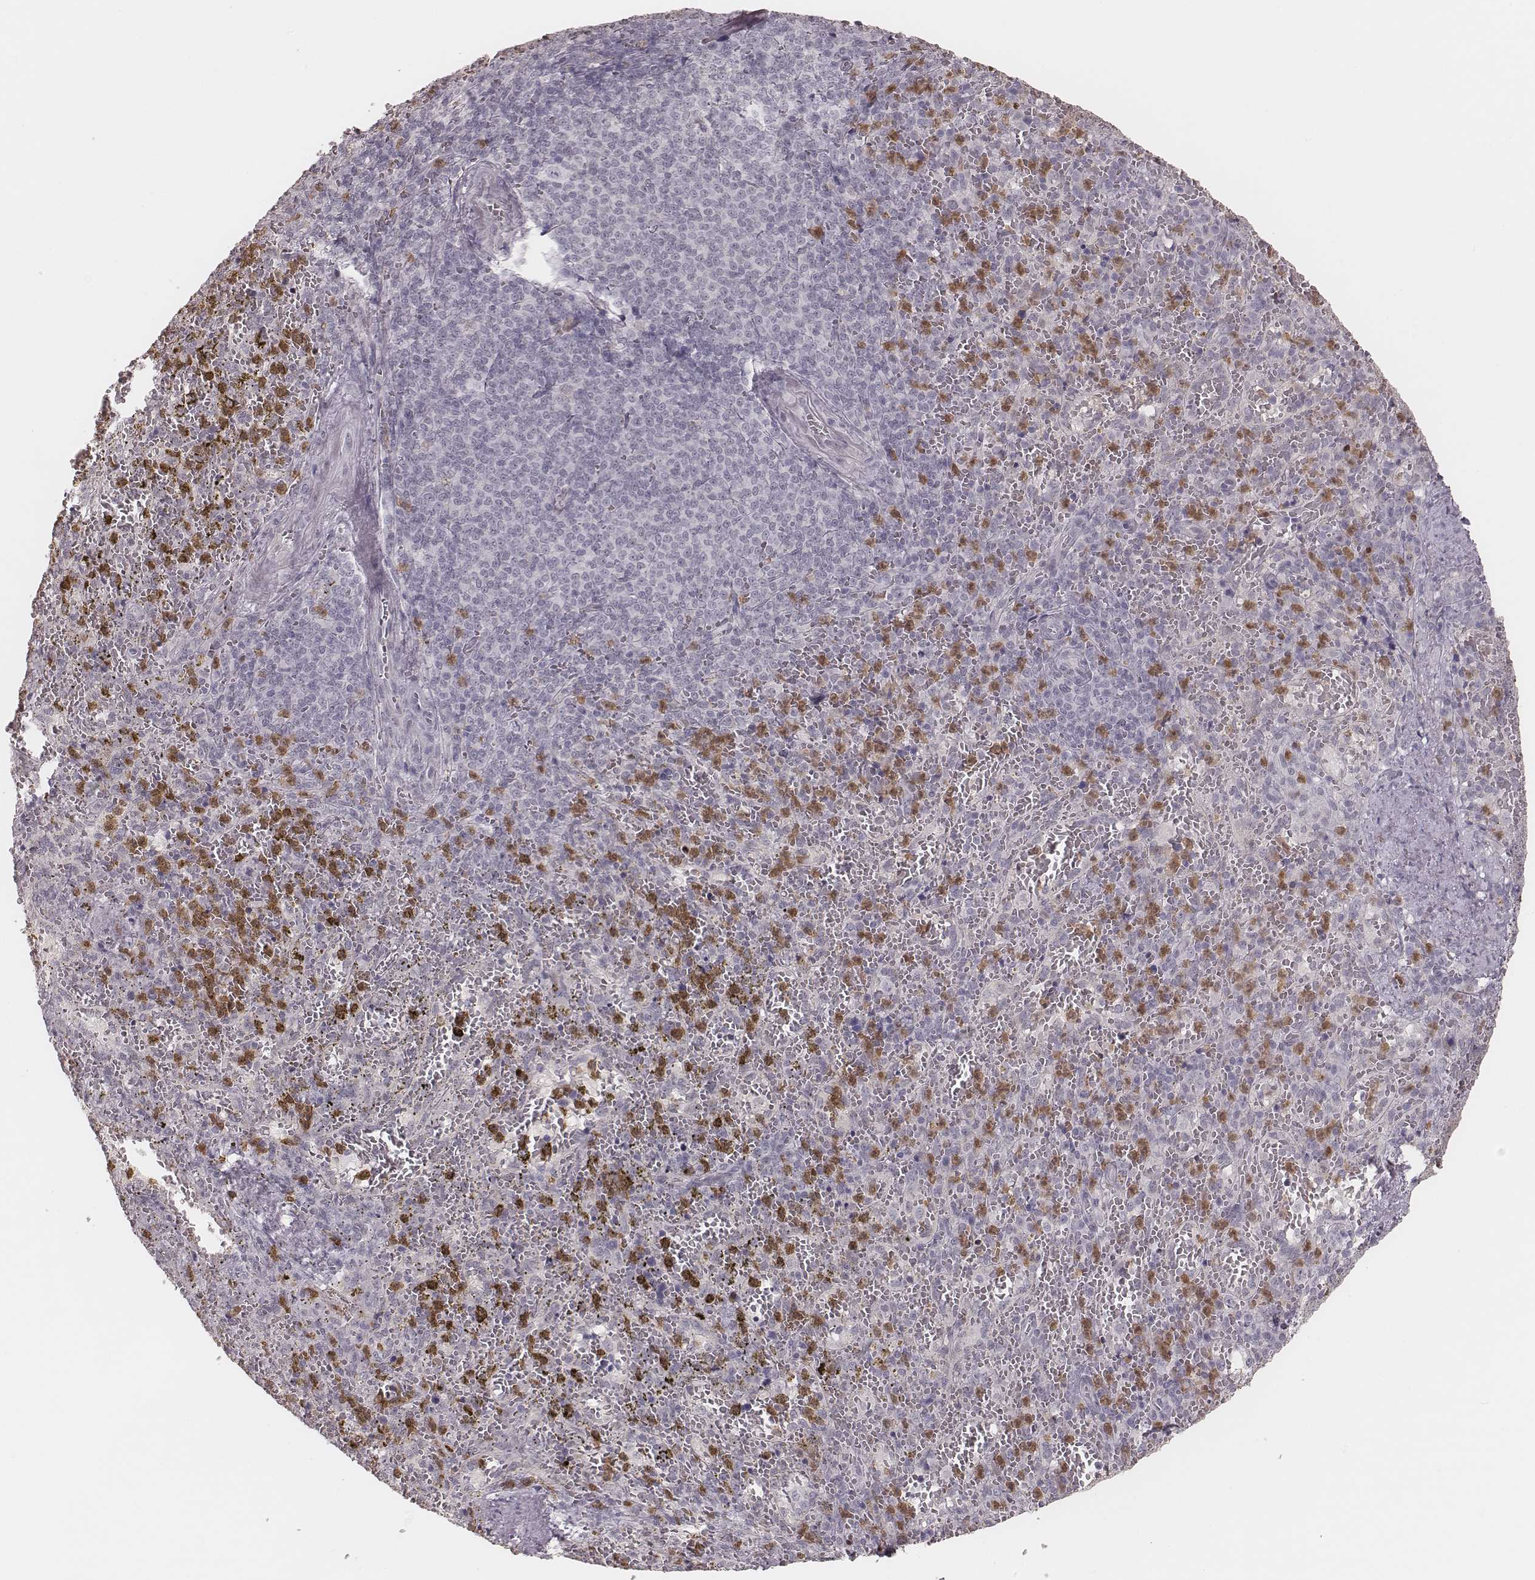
{"staining": {"intensity": "moderate", "quantity": "<25%", "location": "cytoplasmic/membranous,nuclear"}, "tissue": "spleen", "cell_type": "Cells in red pulp", "image_type": "normal", "snomed": [{"axis": "morphology", "description": "Normal tissue, NOS"}, {"axis": "topography", "description": "Spleen"}], "caption": "Spleen stained with a brown dye displays moderate cytoplasmic/membranous,nuclear positive positivity in about <25% of cells in red pulp.", "gene": "KITLG", "patient": {"sex": "female", "age": 50}}